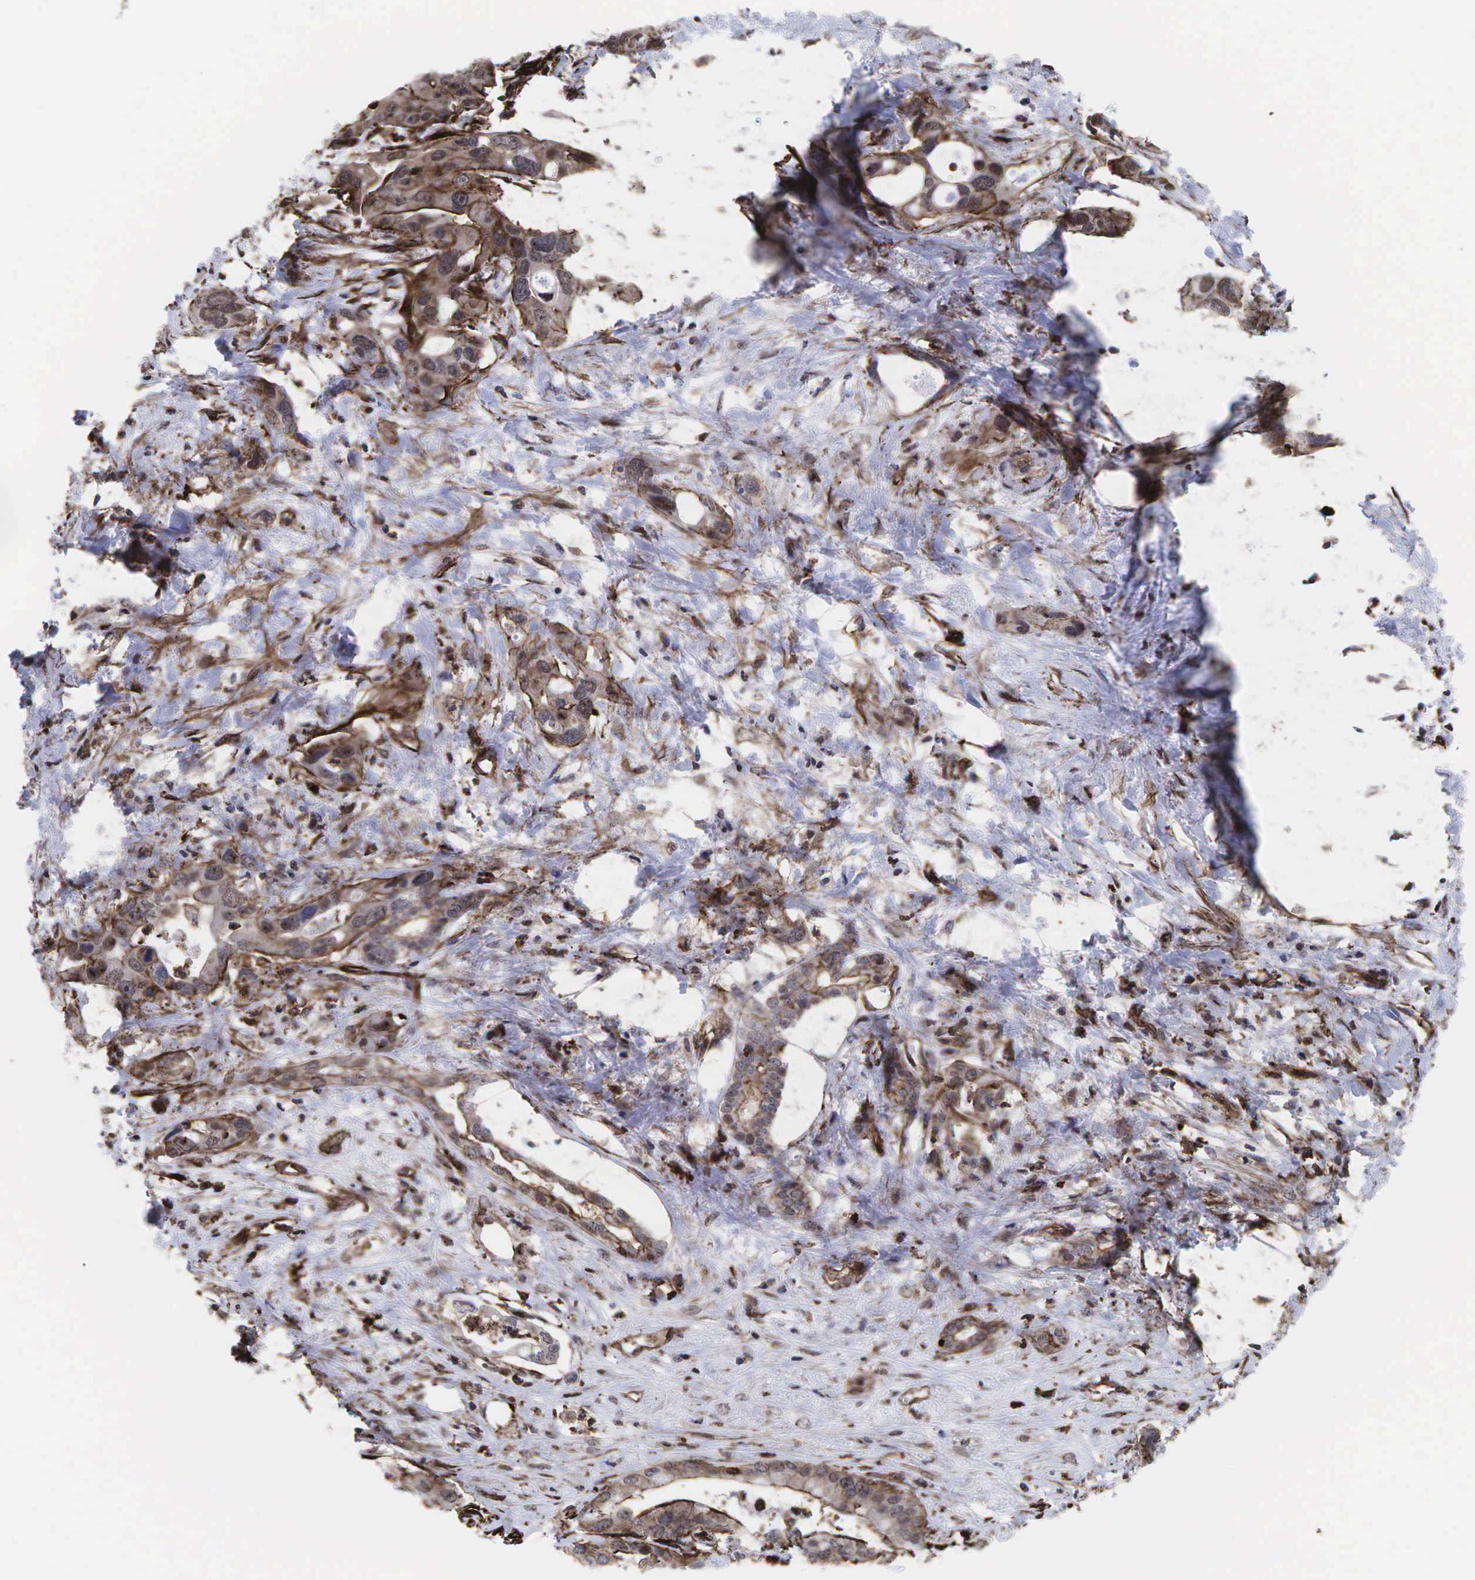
{"staining": {"intensity": "weak", "quantity": ">75%", "location": "cytoplasmic/membranous"}, "tissue": "liver cancer", "cell_type": "Tumor cells", "image_type": "cancer", "snomed": [{"axis": "morphology", "description": "Cholangiocarcinoma"}, {"axis": "topography", "description": "Liver"}], "caption": "High-power microscopy captured an immunohistochemistry (IHC) photomicrograph of cholangiocarcinoma (liver), revealing weak cytoplasmic/membranous positivity in approximately >75% of tumor cells. Using DAB (3,3'-diaminobenzidine) (brown) and hematoxylin (blue) stains, captured at high magnification using brightfield microscopy.", "gene": "GPRASP1", "patient": {"sex": "female", "age": 65}}